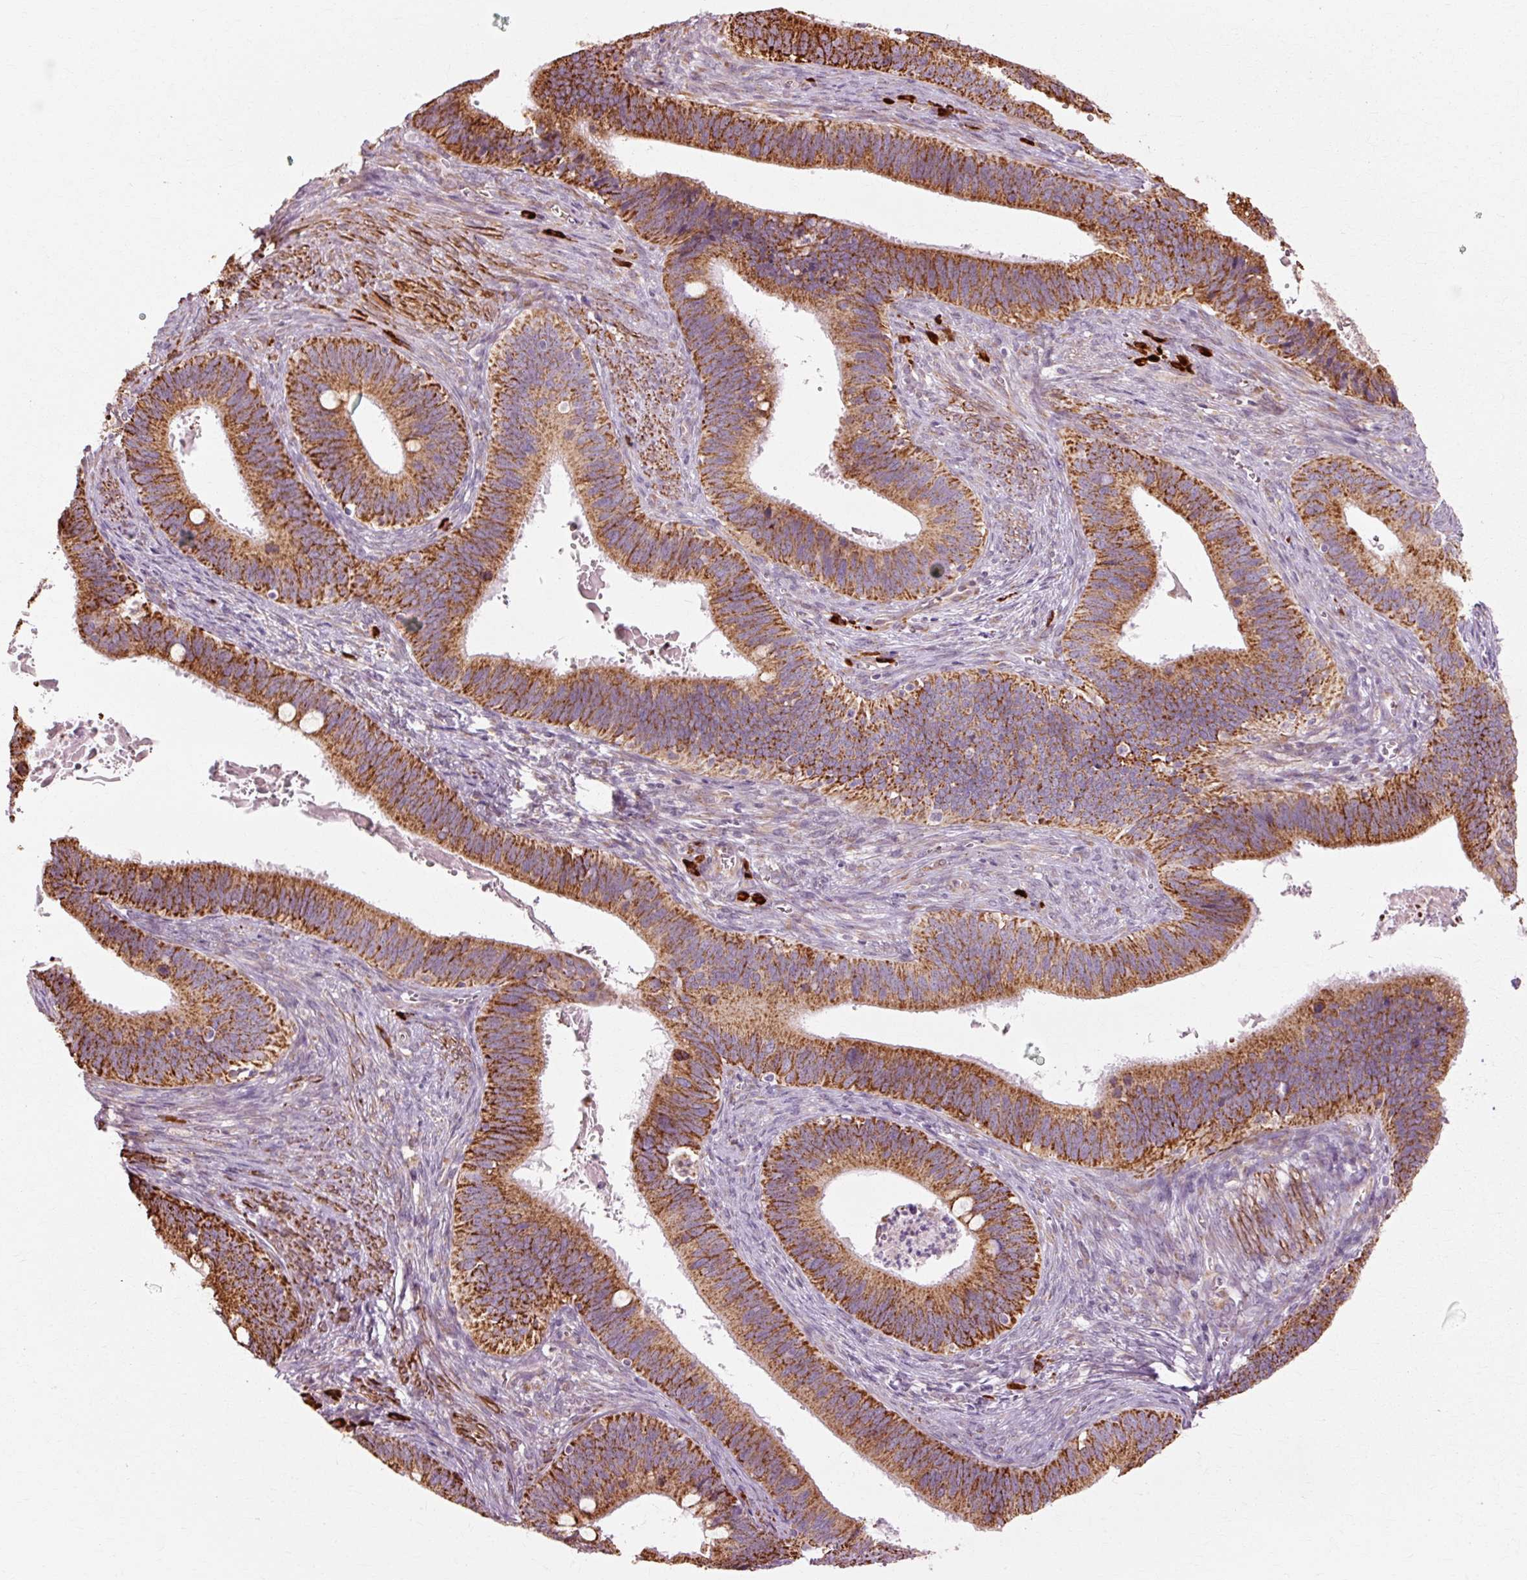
{"staining": {"intensity": "strong", "quantity": ">75%", "location": "cytoplasmic/membranous"}, "tissue": "cervical cancer", "cell_type": "Tumor cells", "image_type": "cancer", "snomed": [{"axis": "morphology", "description": "Adenocarcinoma, NOS"}, {"axis": "topography", "description": "Cervix"}], "caption": "Protein staining of cervical cancer (adenocarcinoma) tissue displays strong cytoplasmic/membranous expression in approximately >75% of tumor cells.", "gene": "RGPD5", "patient": {"sex": "female", "age": 42}}